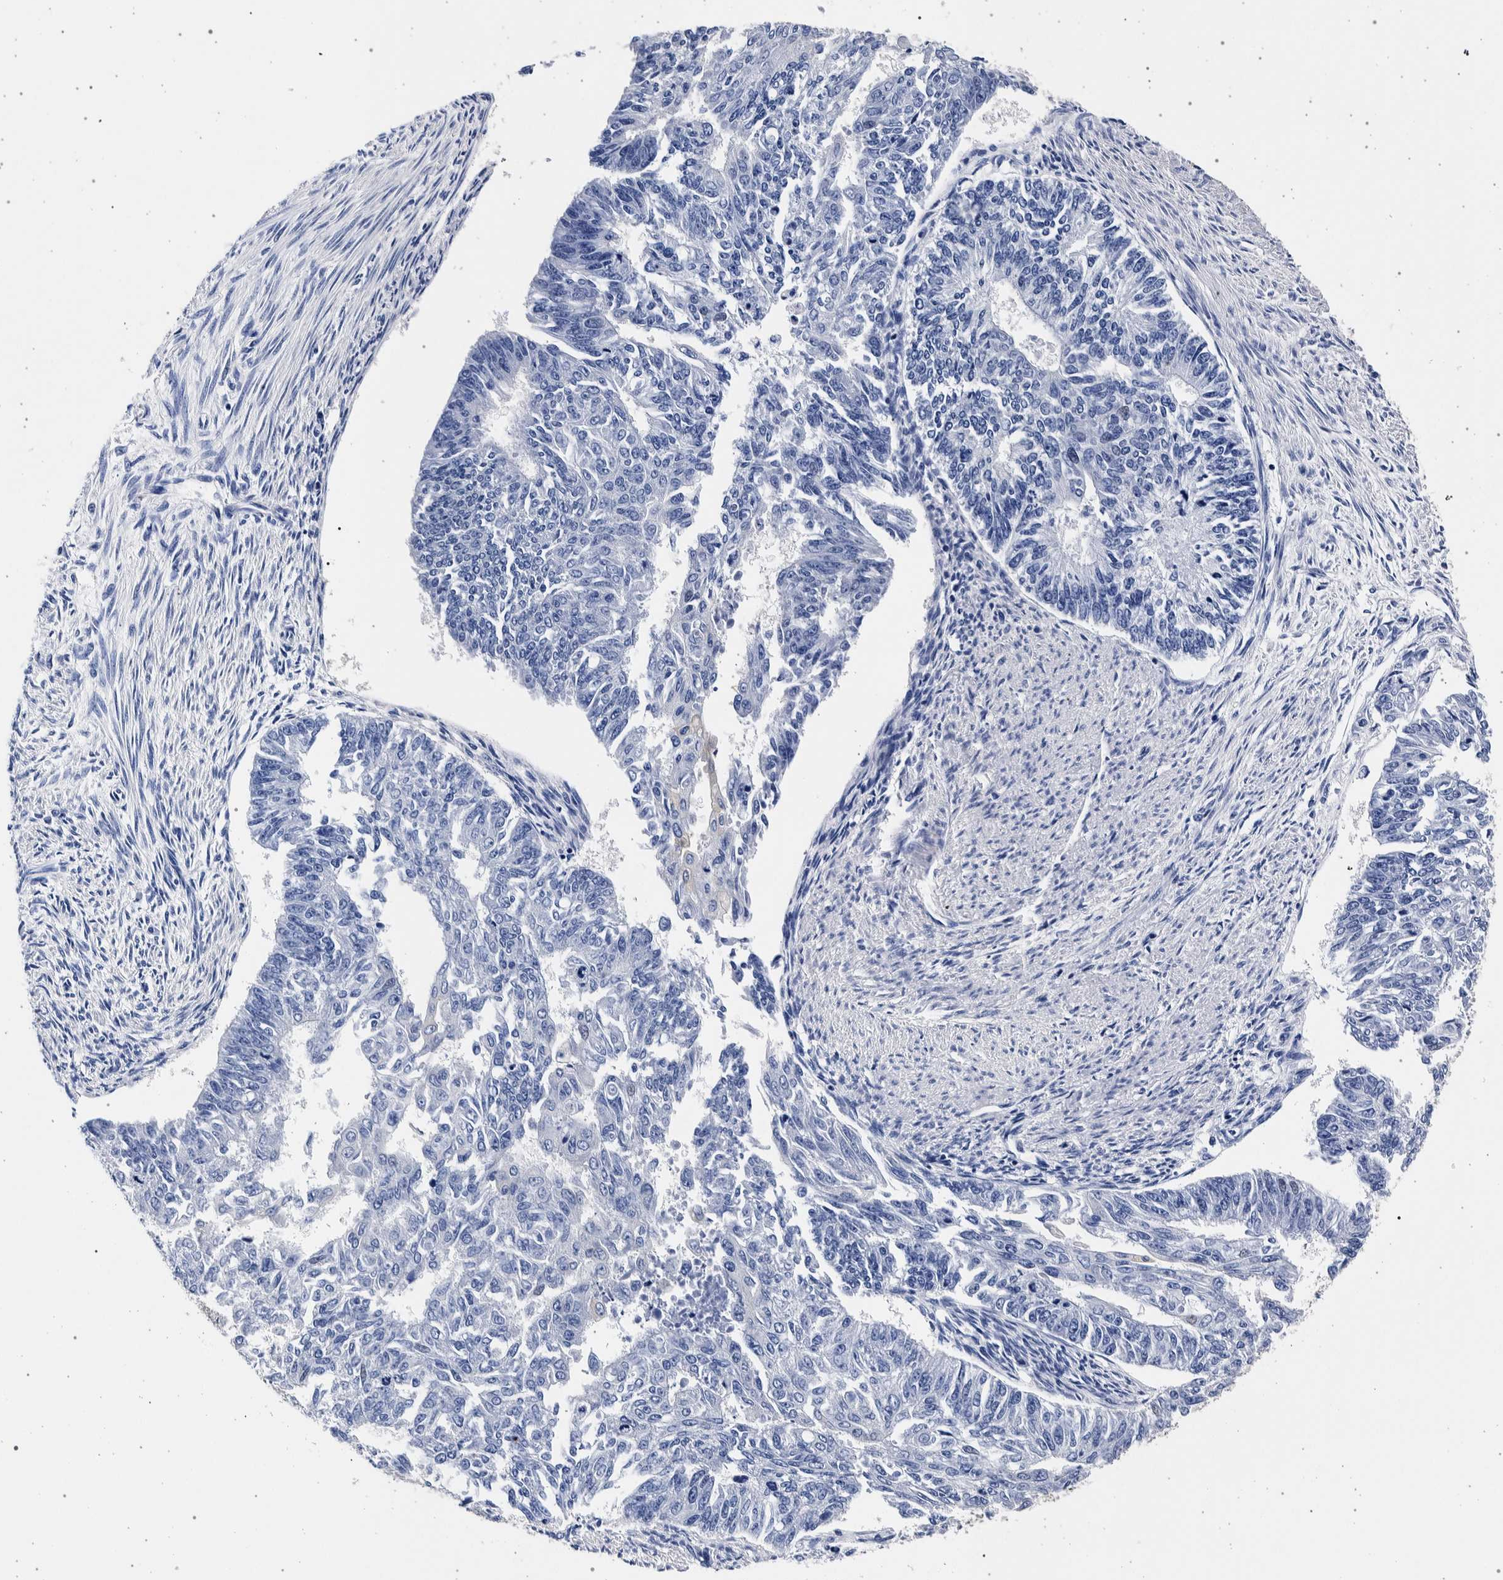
{"staining": {"intensity": "negative", "quantity": "none", "location": "none"}, "tissue": "endometrial cancer", "cell_type": "Tumor cells", "image_type": "cancer", "snomed": [{"axis": "morphology", "description": "Adenocarcinoma, NOS"}, {"axis": "topography", "description": "Endometrium"}], "caption": "The immunohistochemistry image has no significant staining in tumor cells of endometrial cancer tissue. (DAB IHC with hematoxylin counter stain).", "gene": "NIBAN2", "patient": {"sex": "female", "age": 32}}